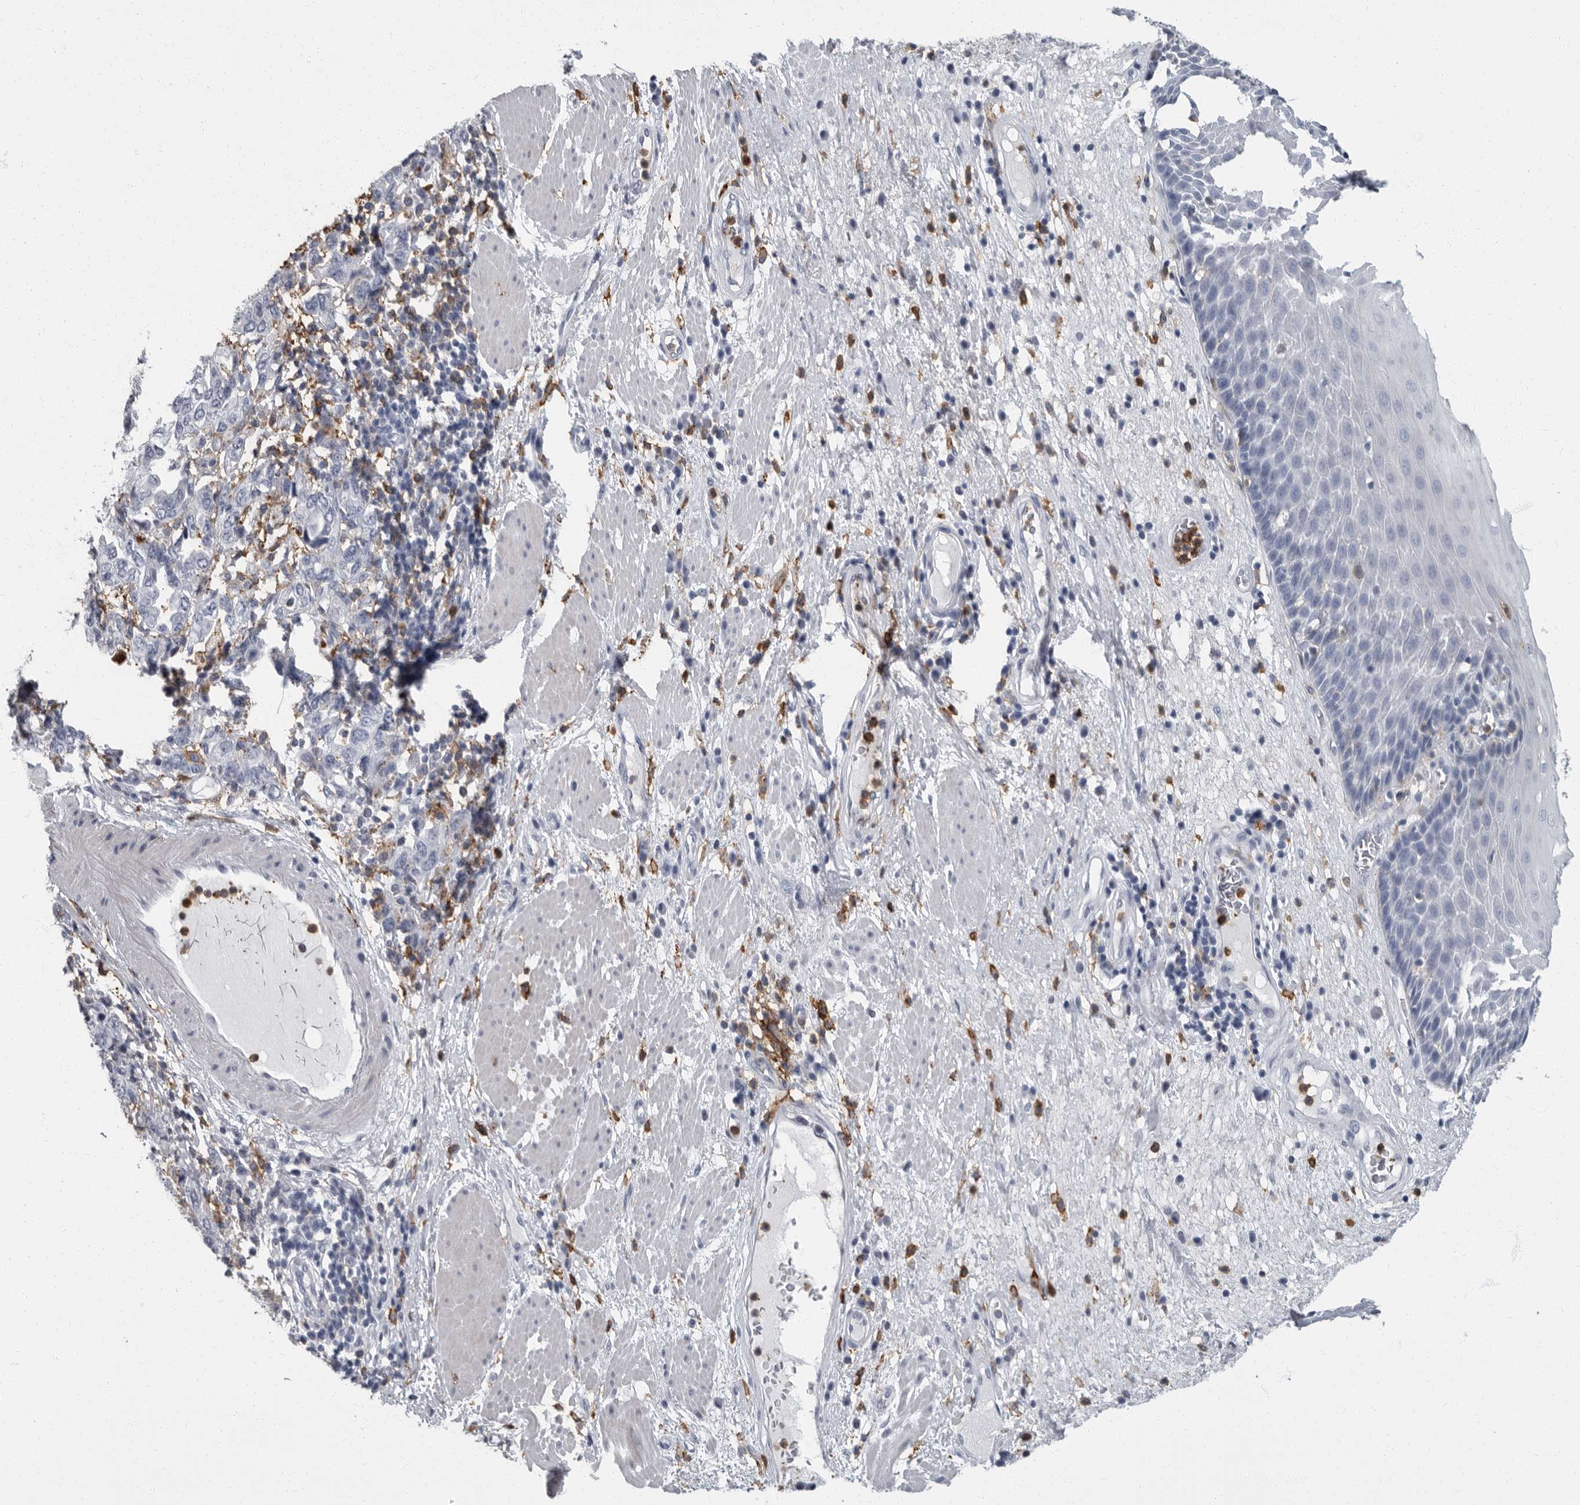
{"staining": {"intensity": "negative", "quantity": "none", "location": "none"}, "tissue": "esophagus", "cell_type": "Squamous epithelial cells", "image_type": "normal", "snomed": [{"axis": "morphology", "description": "Normal tissue, NOS"}, {"axis": "morphology", "description": "Adenocarcinoma, NOS"}, {"axis": "topography", "description": "Esophagus"}], "caption": "IHC histopathology image of benign human esophagus stained for a protein (brown), which exhibits no staining in squamous epithelial cells. (Immunohistochemistry, brightfield microscopy, high magnification).", "gene": "FCER1G", "patient": {"sex": "male", "age": 62}}